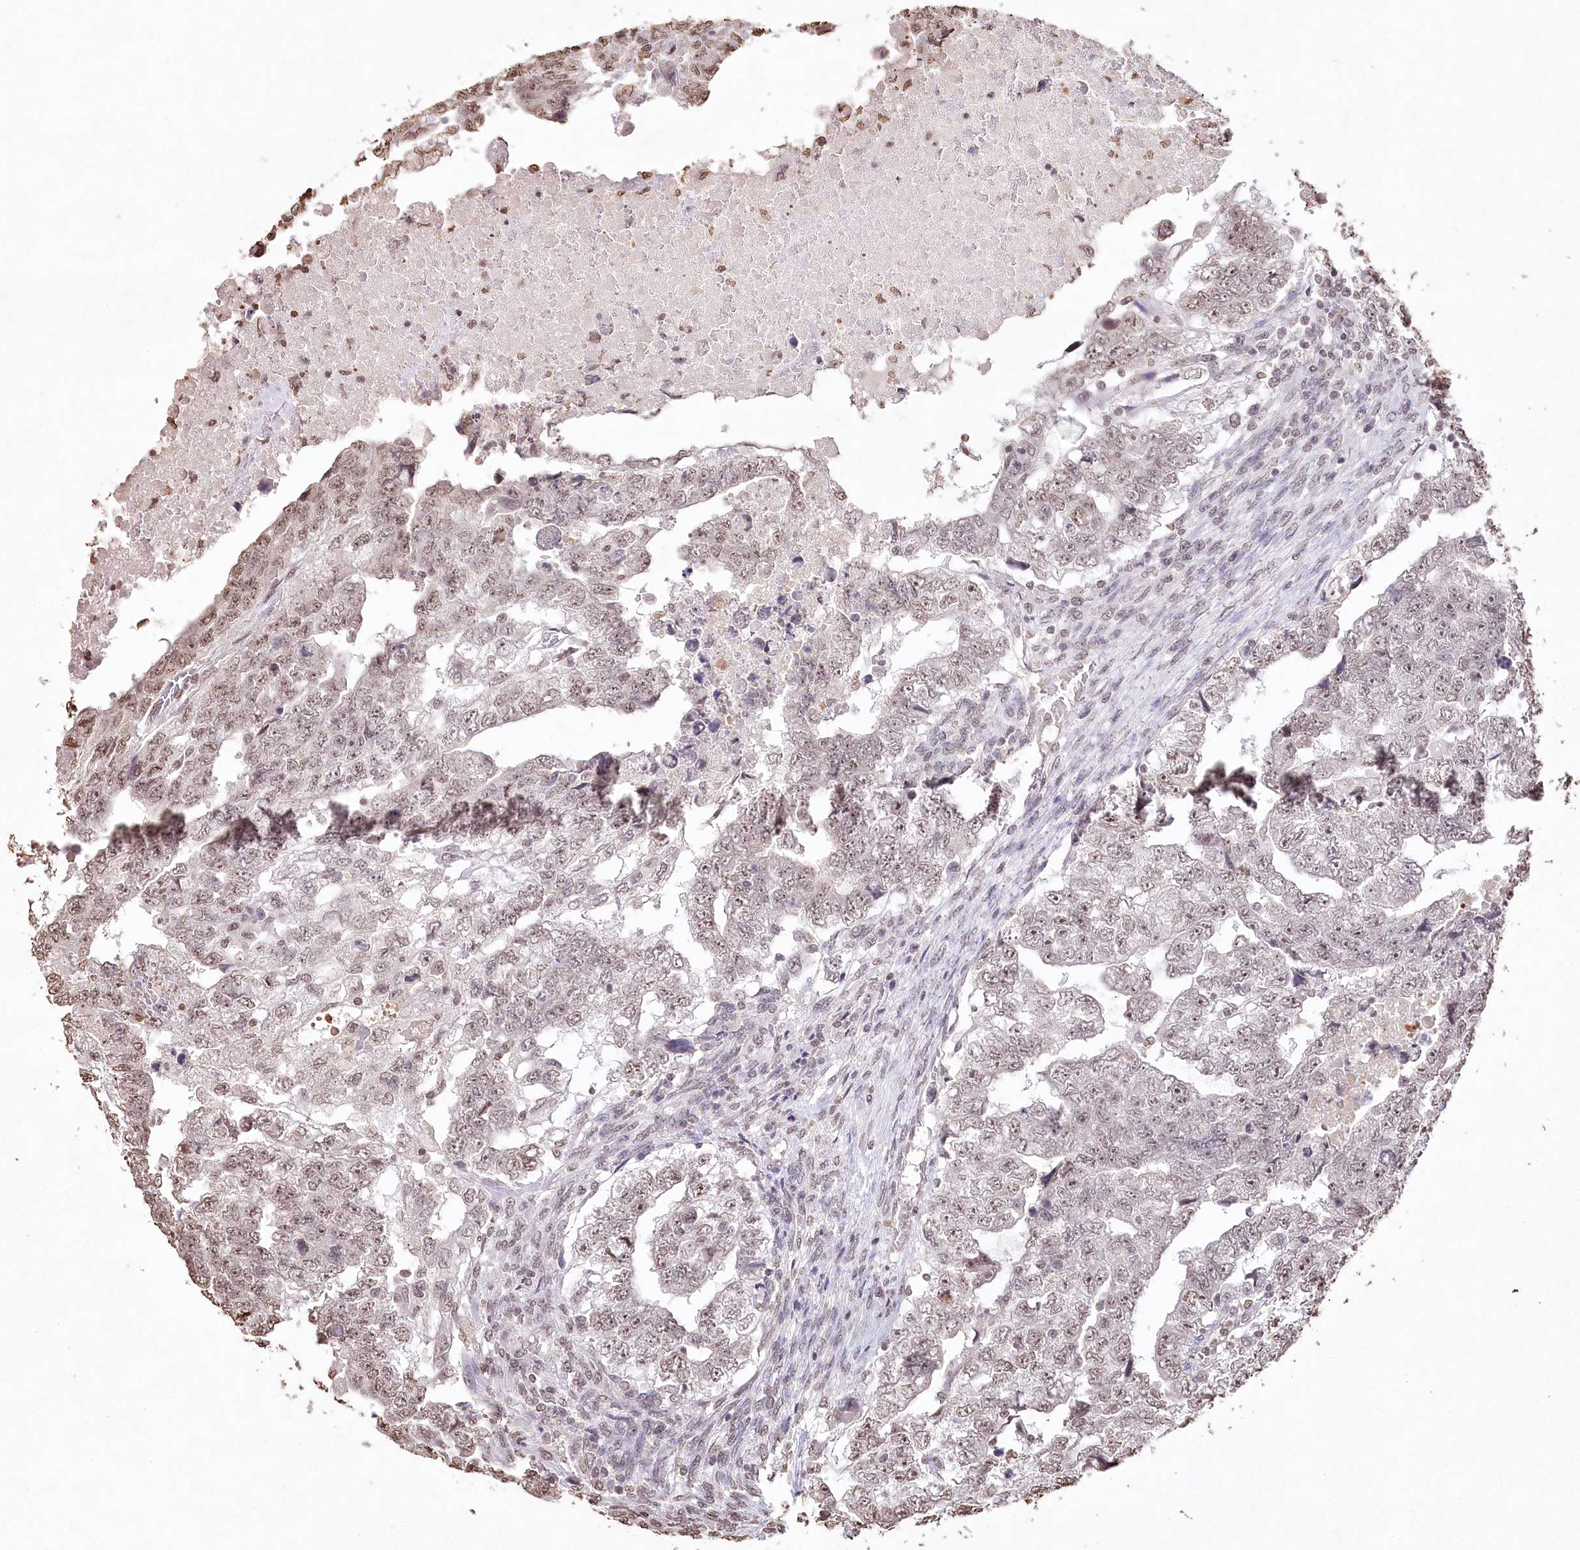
{"staining": {"intensity": "weak", "quantity": ">75%", "location": "nuclear"}, "tissue": "testis cancer", "cell_type": "Tumor cells", "image_type": "cancer", "snomed": [{"axis": "morphology", "description": "Carcinoma, Embryonal, NOS"}, {"axis": "topography", "description": "Testis"}], "caption": "Tumor cells demonstrate low levels of weak nuclear staining in about >75% of cells in human embryonal carcinoma (testis).", "gene": "DMXL1", "patient": {"sex": "male", "age": 36}}